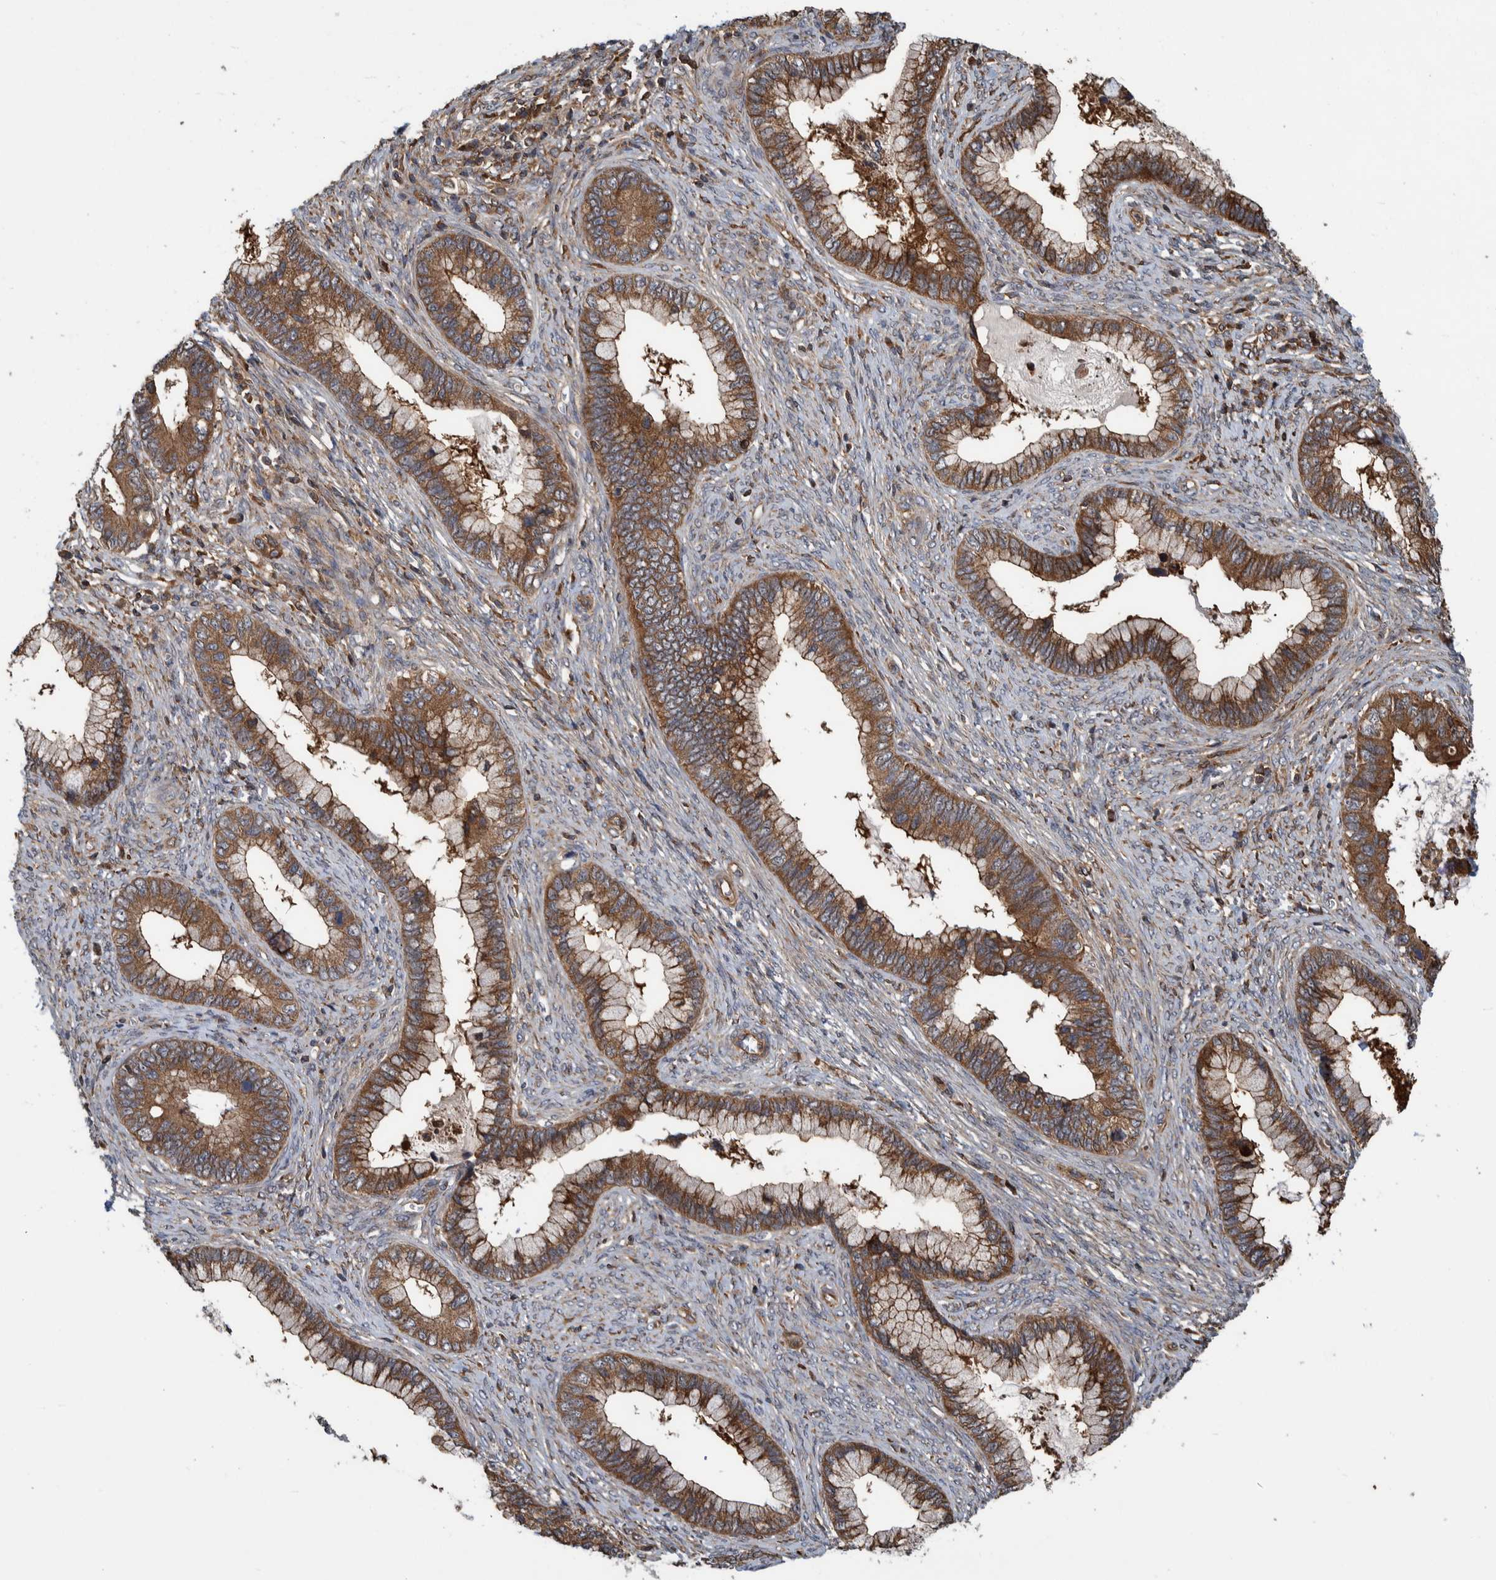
{"staining": {"intensity": "moderate", "quantity": ">75%", "location": "cytoplasmic/membranous"}, "tissue": "cervical cancer", "cell_type": "Tumor cells", "image_type": "cancer", "snomed": [{"axis": "morphology", "description": "Adenocarcinoma, NOS"}, {"axis": "topography", "description": "Cervix"}], "caption": "This is a histology image of immunohistochemistry (IHC) staining of adenocarcinoma (cervical), which shows moderate expression in the cytoplasmic/membranous of tumor cells.", "gene": "CCDC57", "patient": {"sex": "female", "age": 44}}